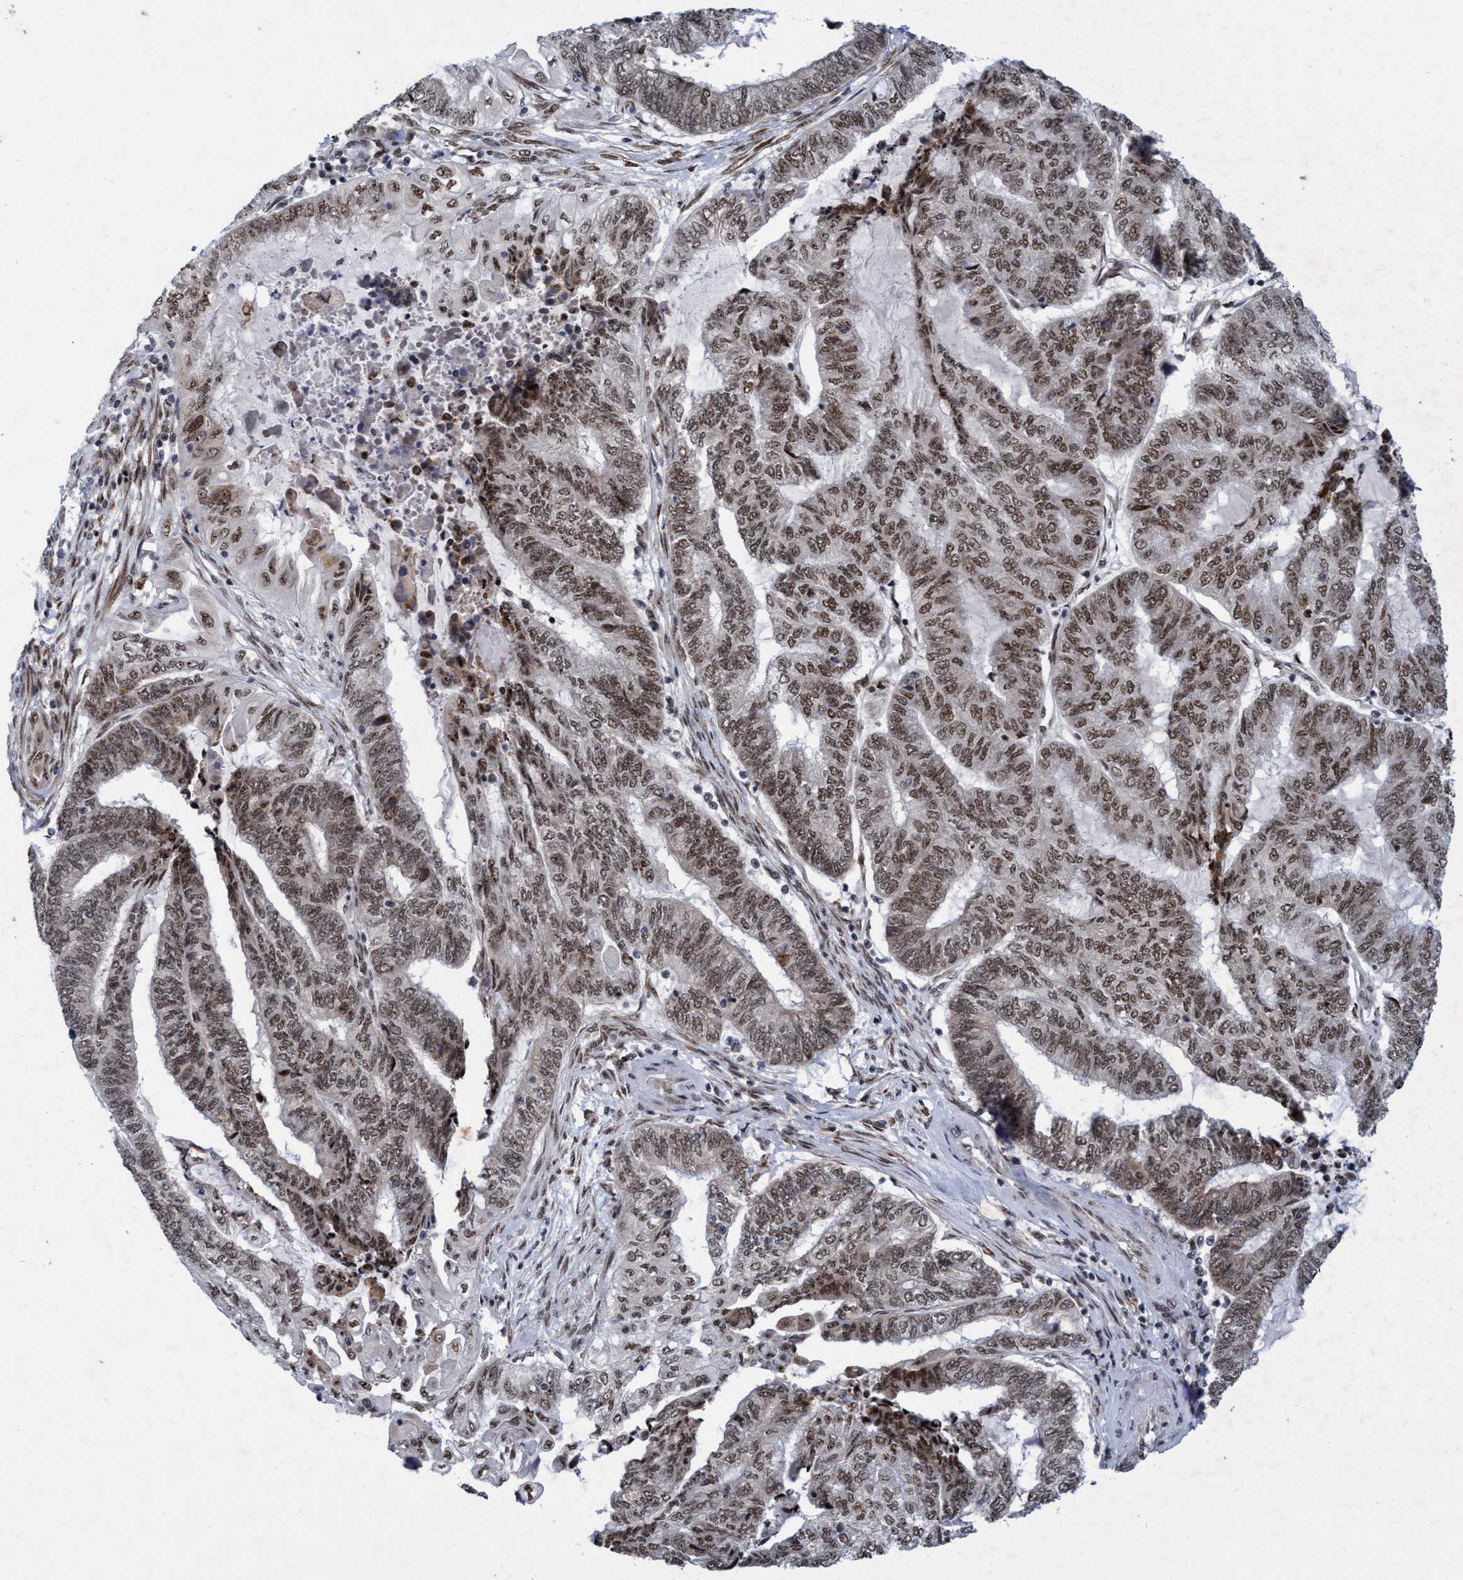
{"staining": {"intensity": "moderate", "quantity": ">75%", "location": "nuclear"}, "tissue": "endometrial cancer", "cell_type": "Tumor cells", "image_type": "cancer", "snomed": [{"axis": "morphology", "description": "Adenocarcinoma, NOS"}, {"axis": "topography", "description": "Uterus"}, {"axis": "topography", "description": "Endometrium"}], "caption": "Tumor cells demonstrate medium levels of moderate nuclear expression in about >75% of cells in human endometrial cancer.", "gene": "GLT6D1", "patient": {"sex": "female", "age": 70}}